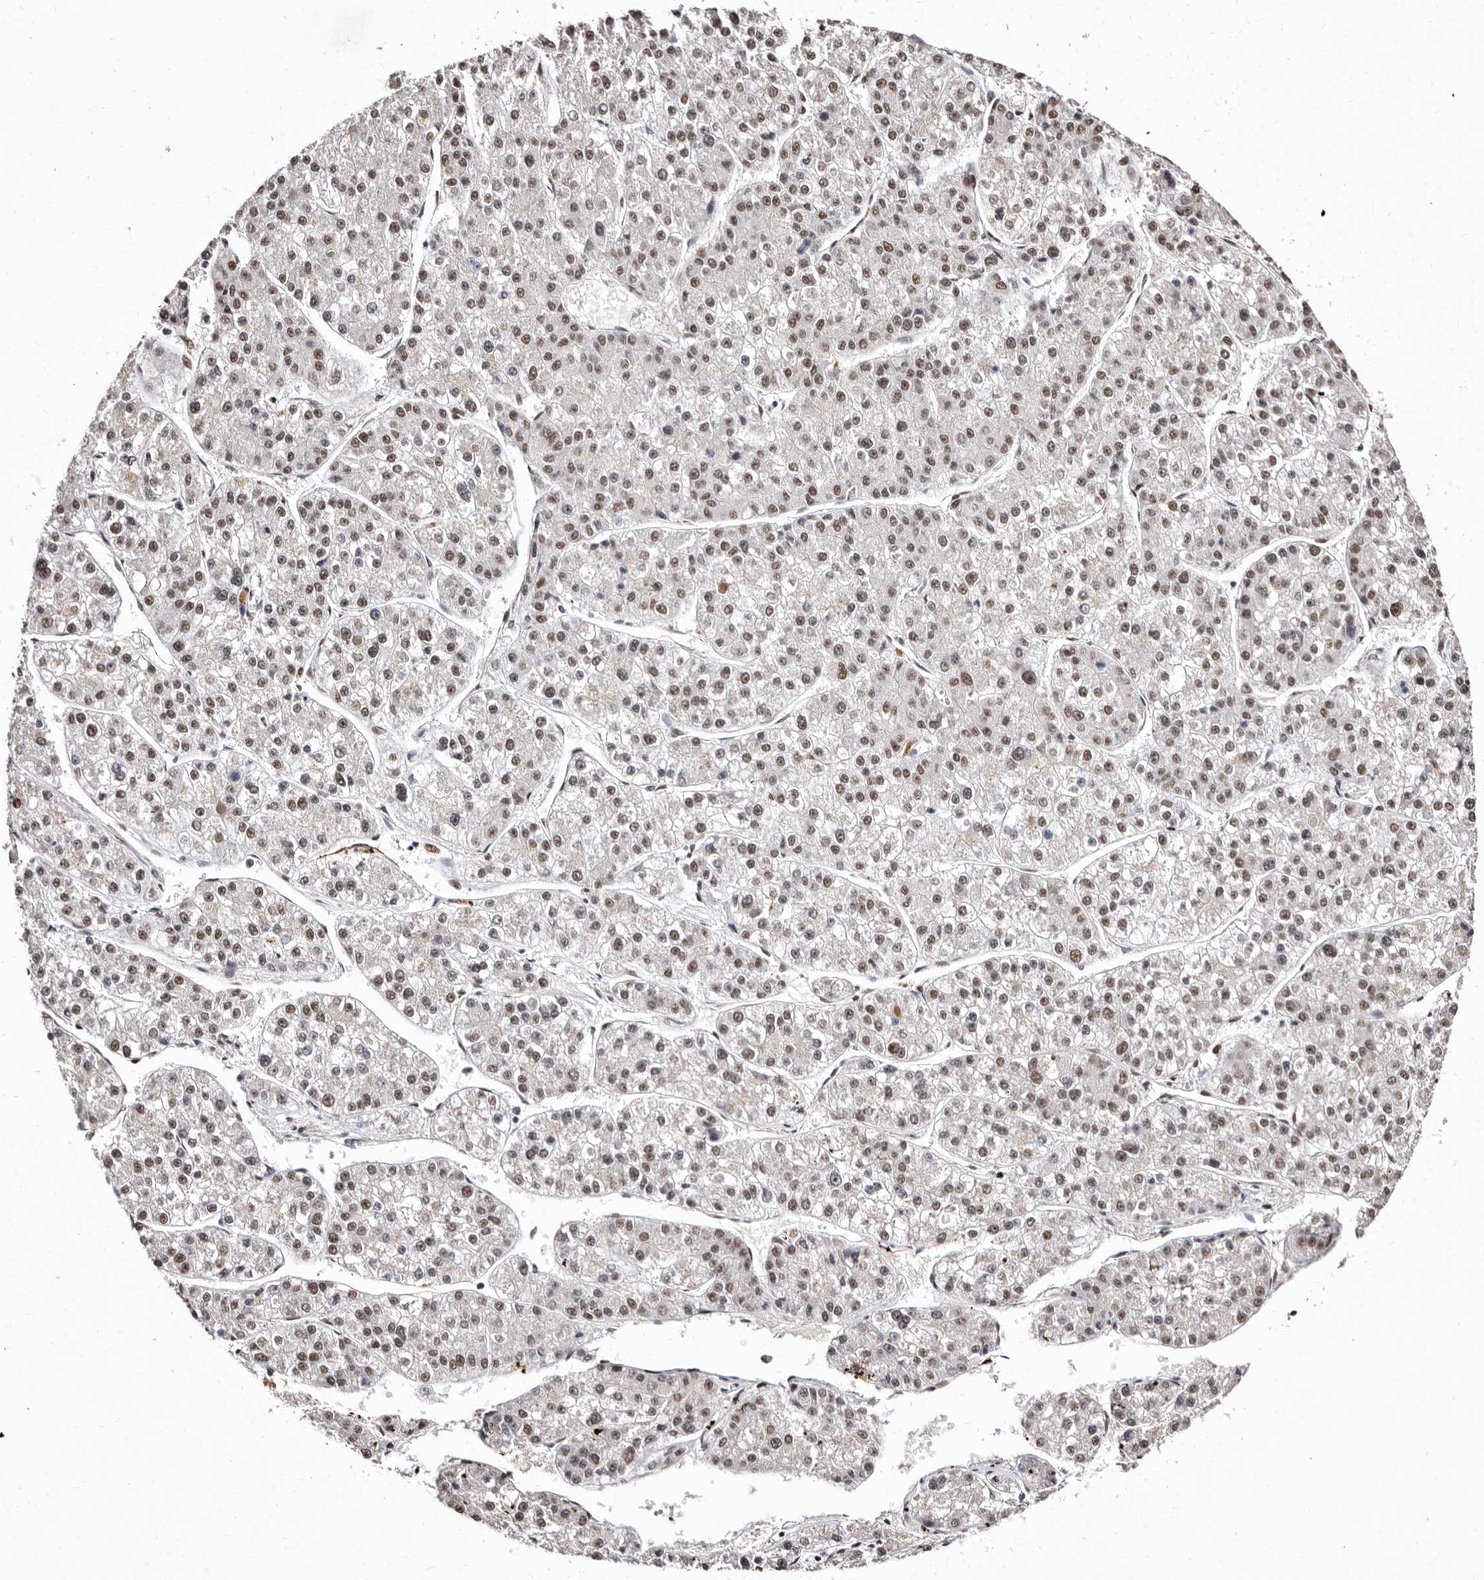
{"staining": {"intensity": "moderate", "quantity": ">75%", "location": "nuclear"}, "tissue": "liver cancer", "cell_type": "Tumor cells", "image_type": "cancer", "snomed": [{"axis": "morphology", "description": "Carcinoma, Hepatocellular, NOS"}, {"axis": "topography", "description": "Liver"}], "caption": "An immunohistochemistry (IHC) micrograph of neoplastic tissue is shown. Protein staining in brown labels moderate nuclear positivity in liver hepatocellular carcinoma within tumor cells.", "gene": "ANAPC11", "patient": {"sex": "female", "age": 73}}